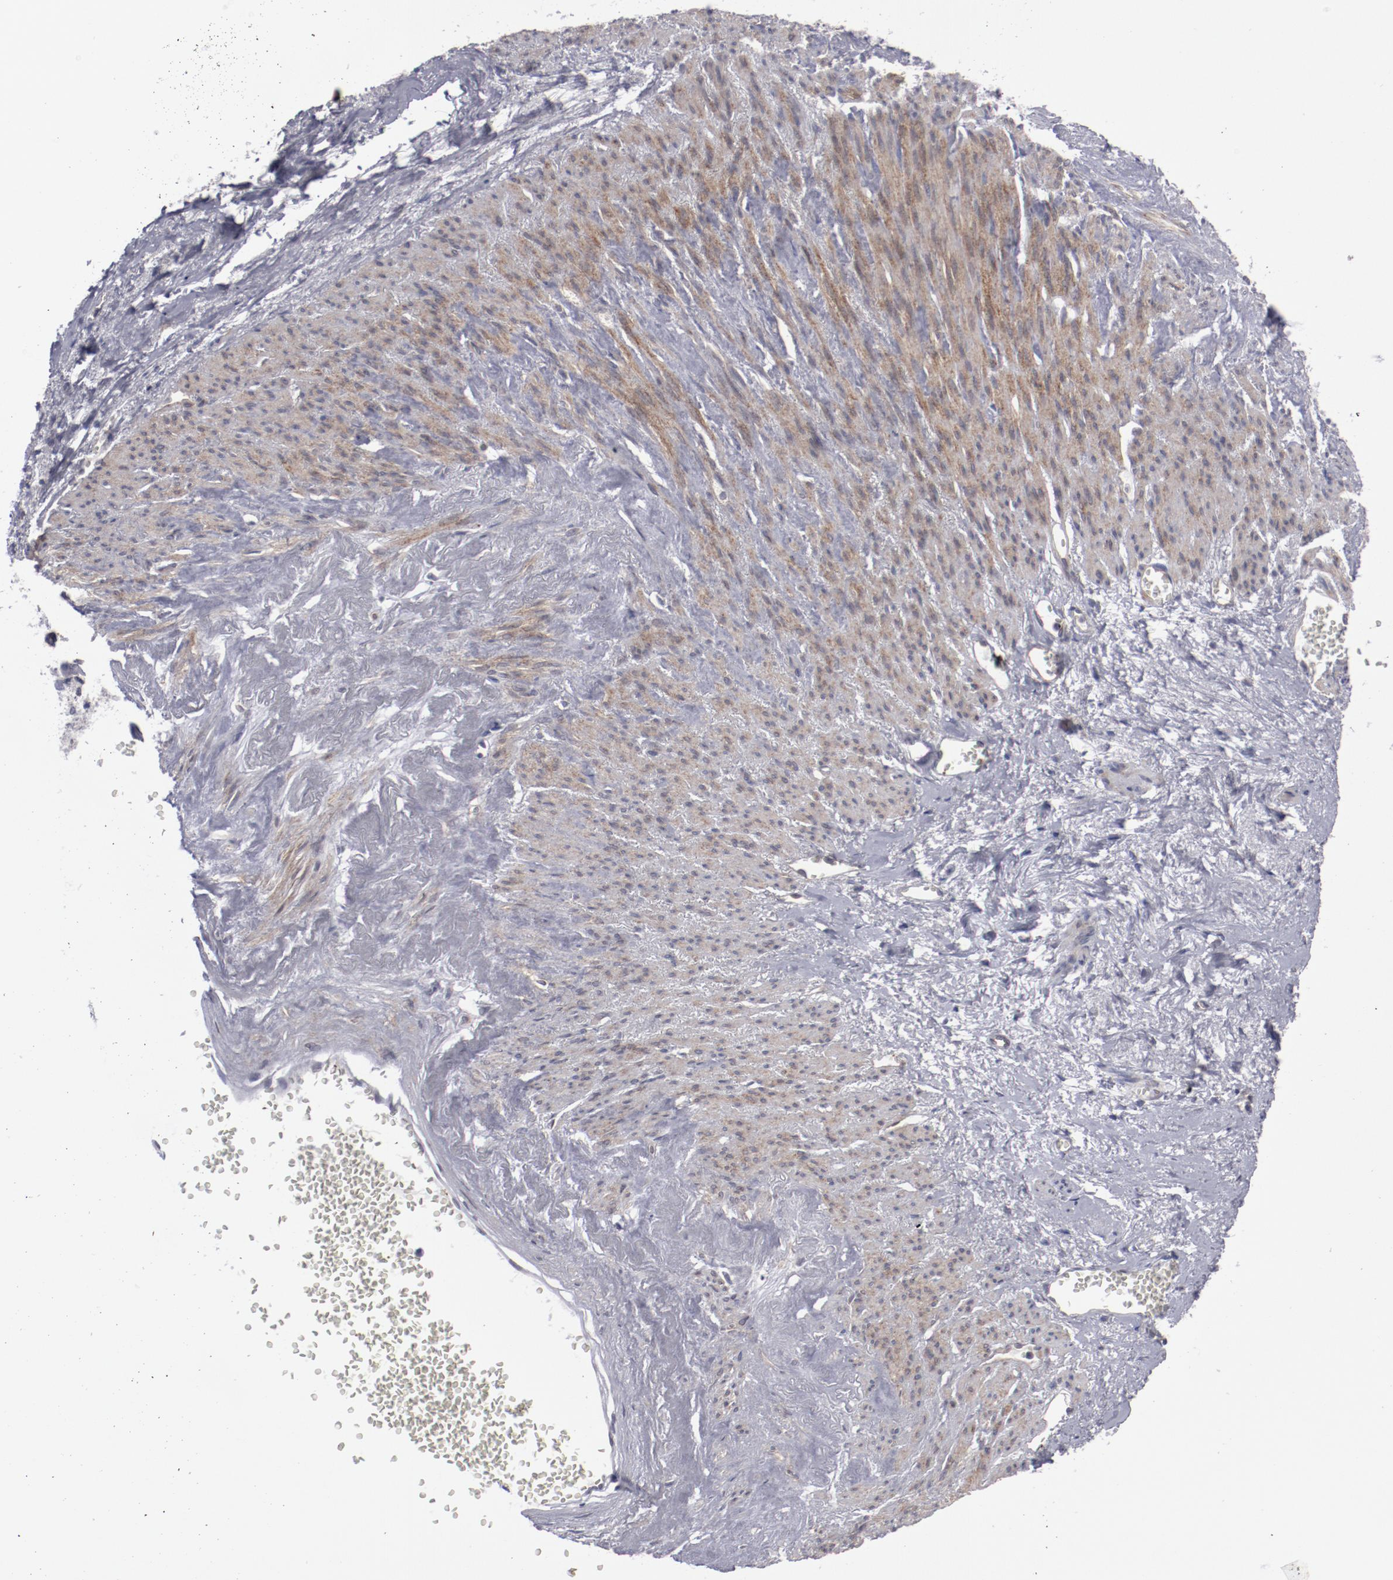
{"staining": {"intensity": "negative", "quantity": "none", "location": "none"}, "tissue": "endometrial cancer", "cell_type": "Tumor cells", "image_type": "cancer", "snomed": [{"axis": "morphology", "description": "Adenocarcinoma, NOS"}, {"axis": "topography", "description": "Endometrium"}], "caption": "IHC of adenocarcinoma (endometrial) reveals no staining in tumor cells.", "gene": "LEF1", "patient": {"sex": "female", "age": 75}}